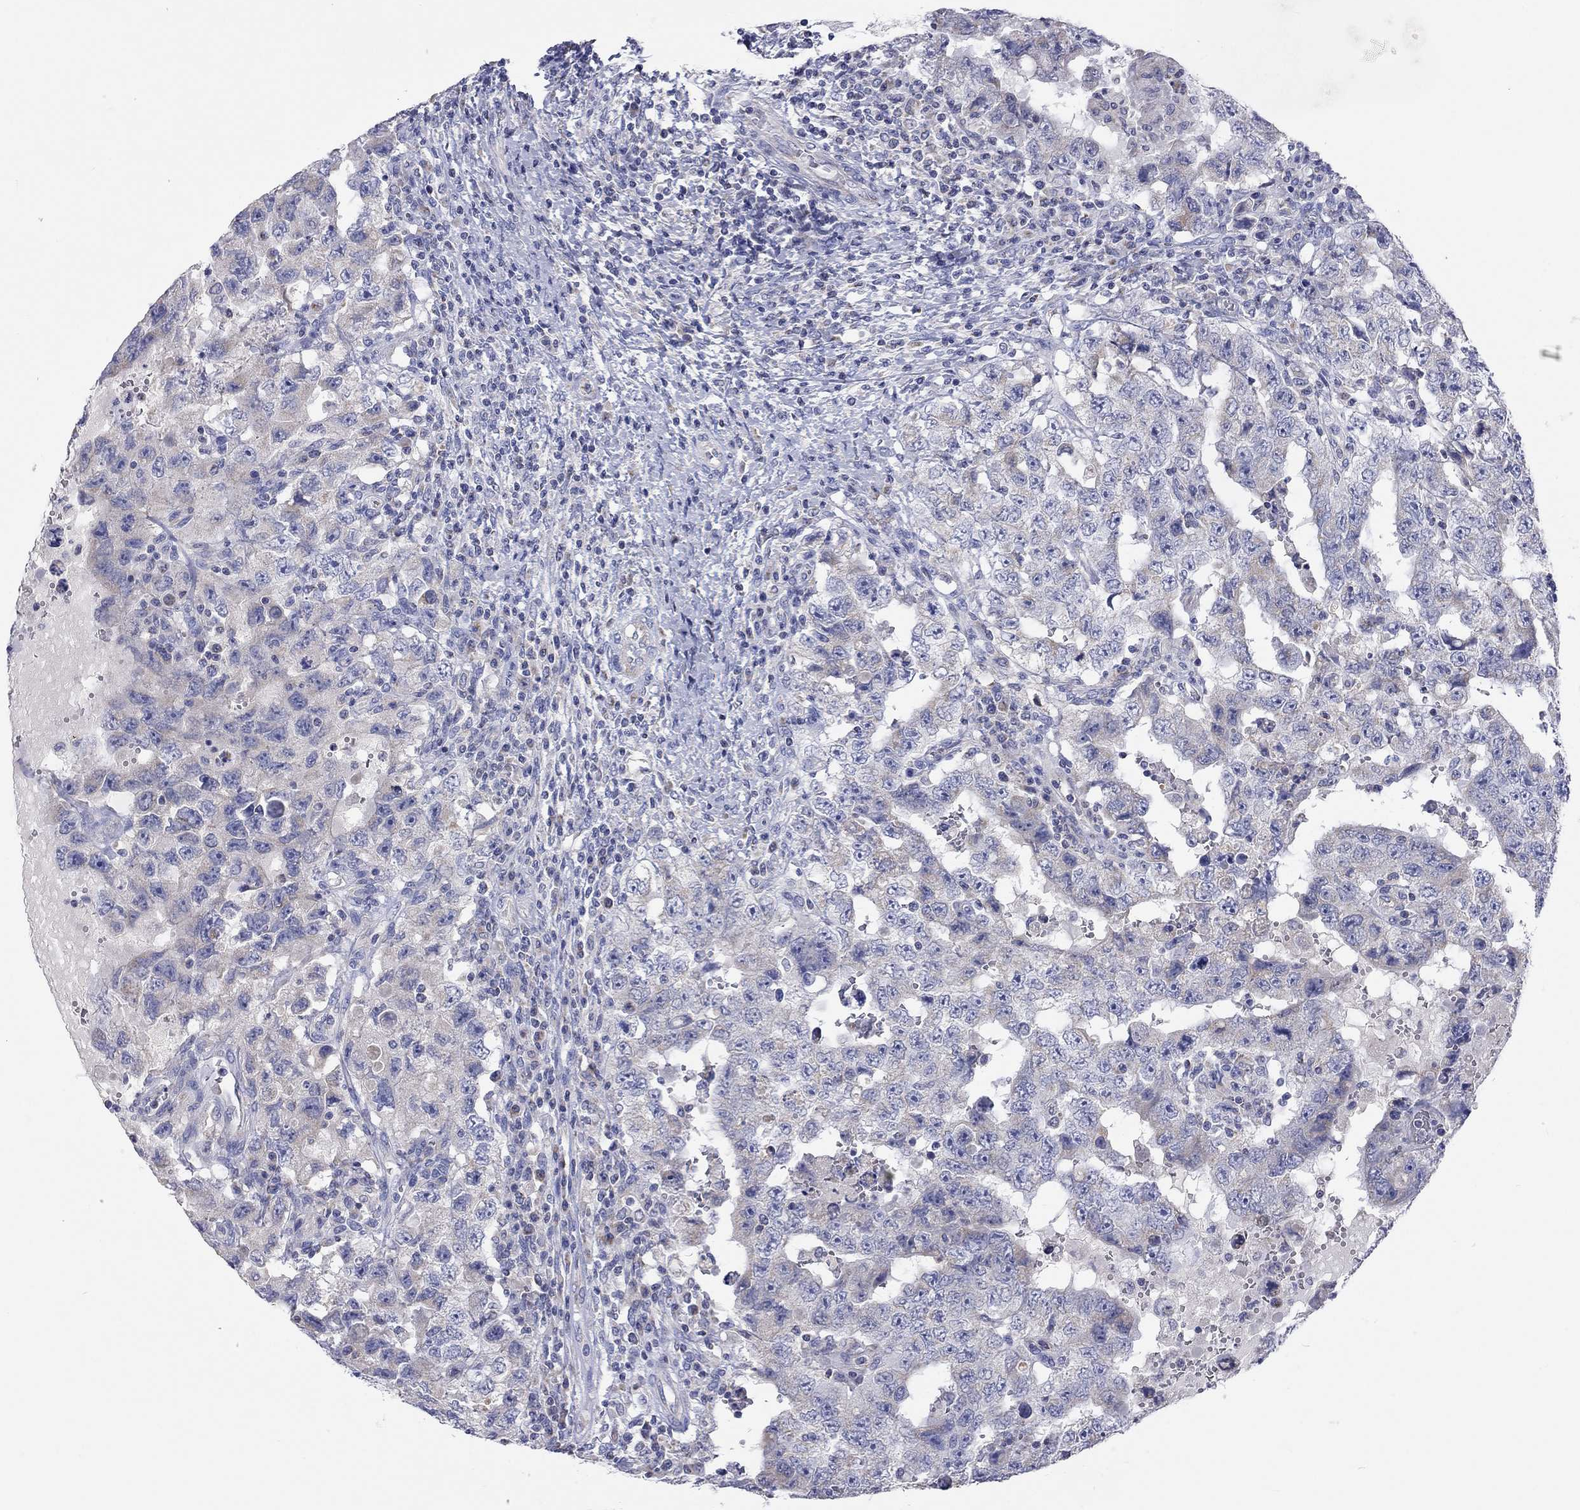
{"staining": {"intensity": "negative", "quantity": "none", "location": "none"}, "tissue": "testis cancer", "cell_type": "Tumor cells", "image_type": "cancer", "snomed": [{"axis": "morphology", "description": "Carcinoma, Embryonal, NOS"}, {"axis": "topography", "description": "Testis"}], "caption": "There is no significant staining in tumor cells of testis cancer (embryonal carcinoma). Nuclei are stained in blue.", "gene": "RCAN1", "patient": {"sex": "male", "age": 26}}